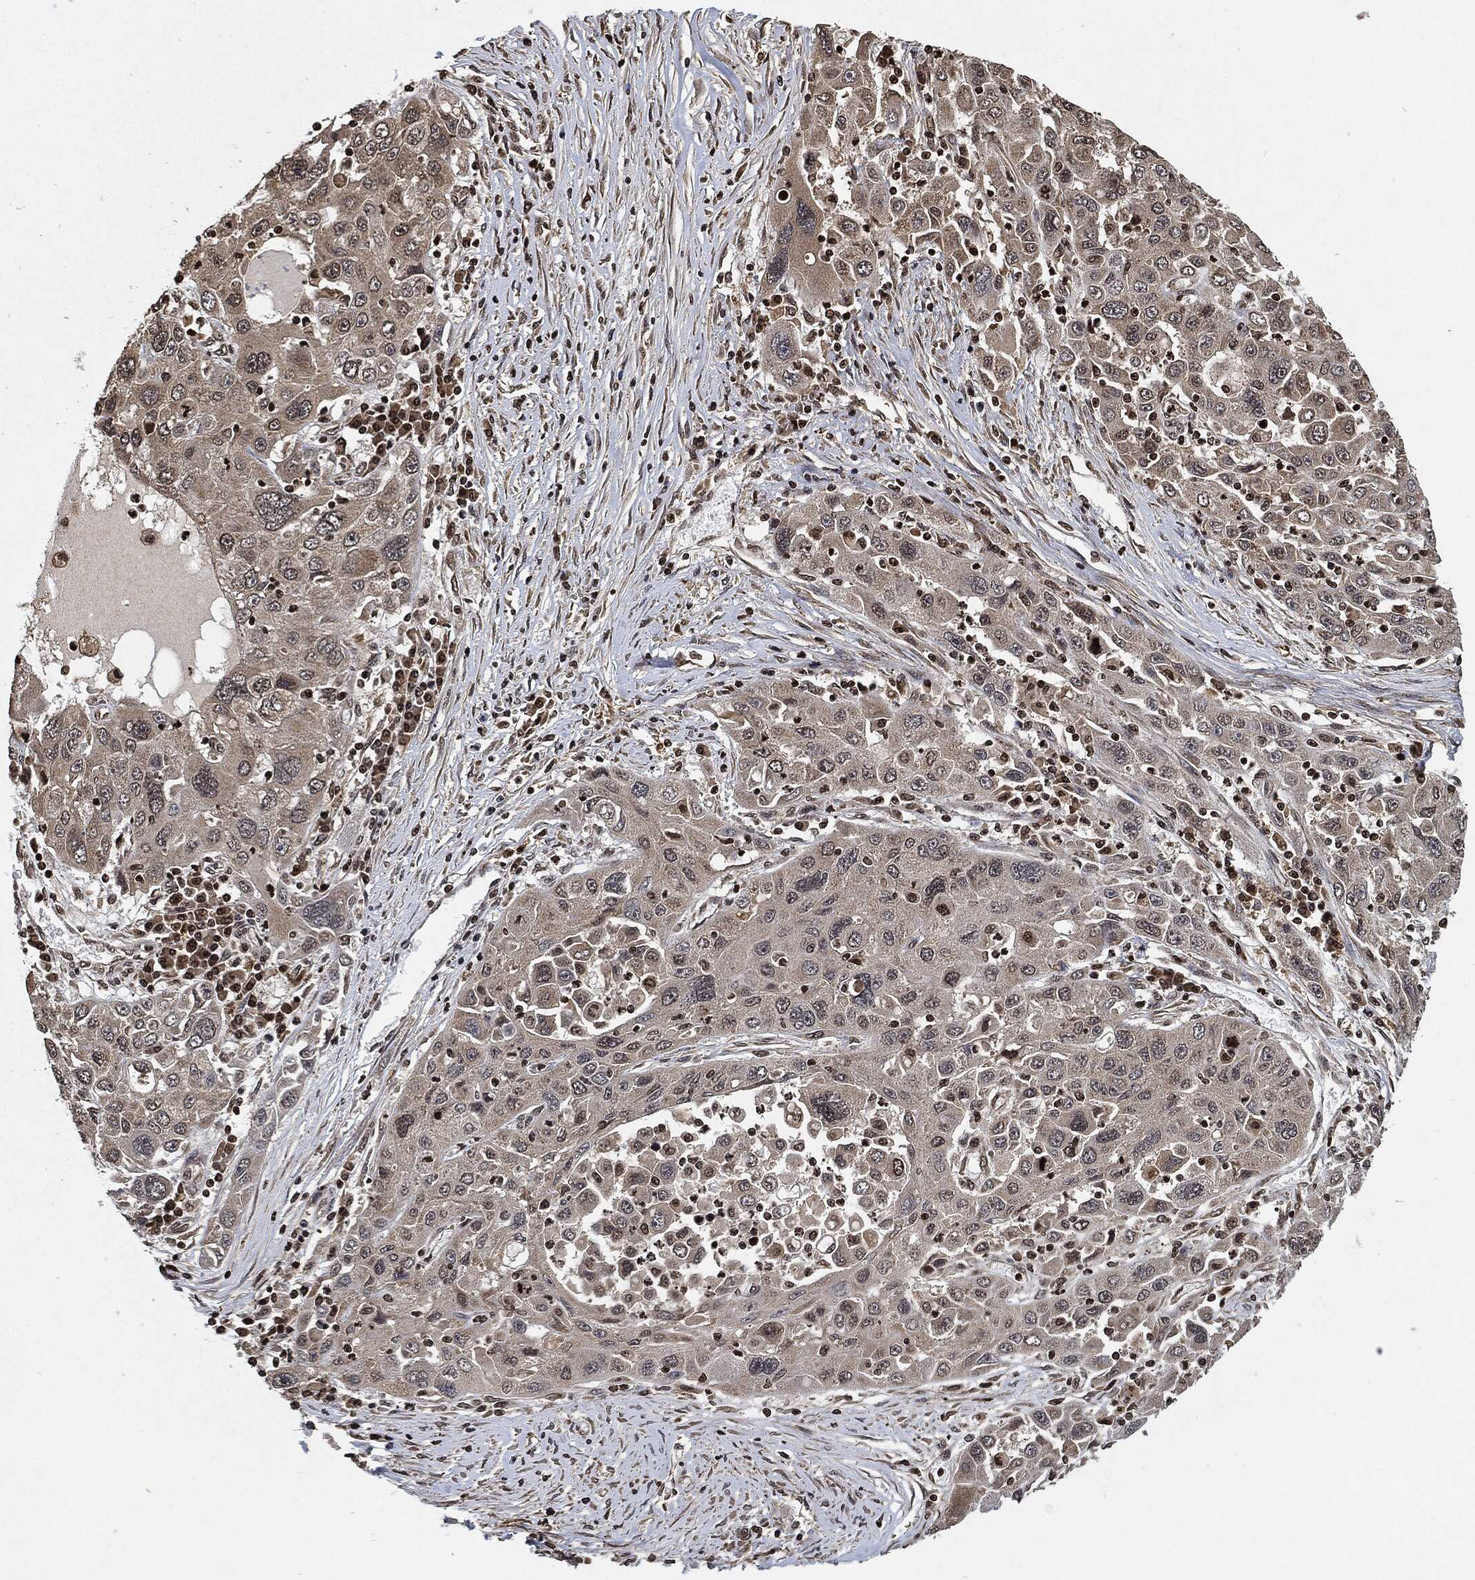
{"staining": {"intensity": "negative", "quantity": "none", "location": "none"}, "tissue": "stomach cancer", "cell_type": "Tumor cells", "image_type": "cancer", "snomed": [{"axis": "morphology", "description": "Adenocarcinoma, NOS"}, {"axis": "topography", "description": "Stomach"}], "caption": "This is a micrograph of immunohistochemistry staining of stomach adenocarcinoma, which shows no expression in tumor cells.", "gene": "PDK1", "patient": {"sex": "male", "age": 56}}